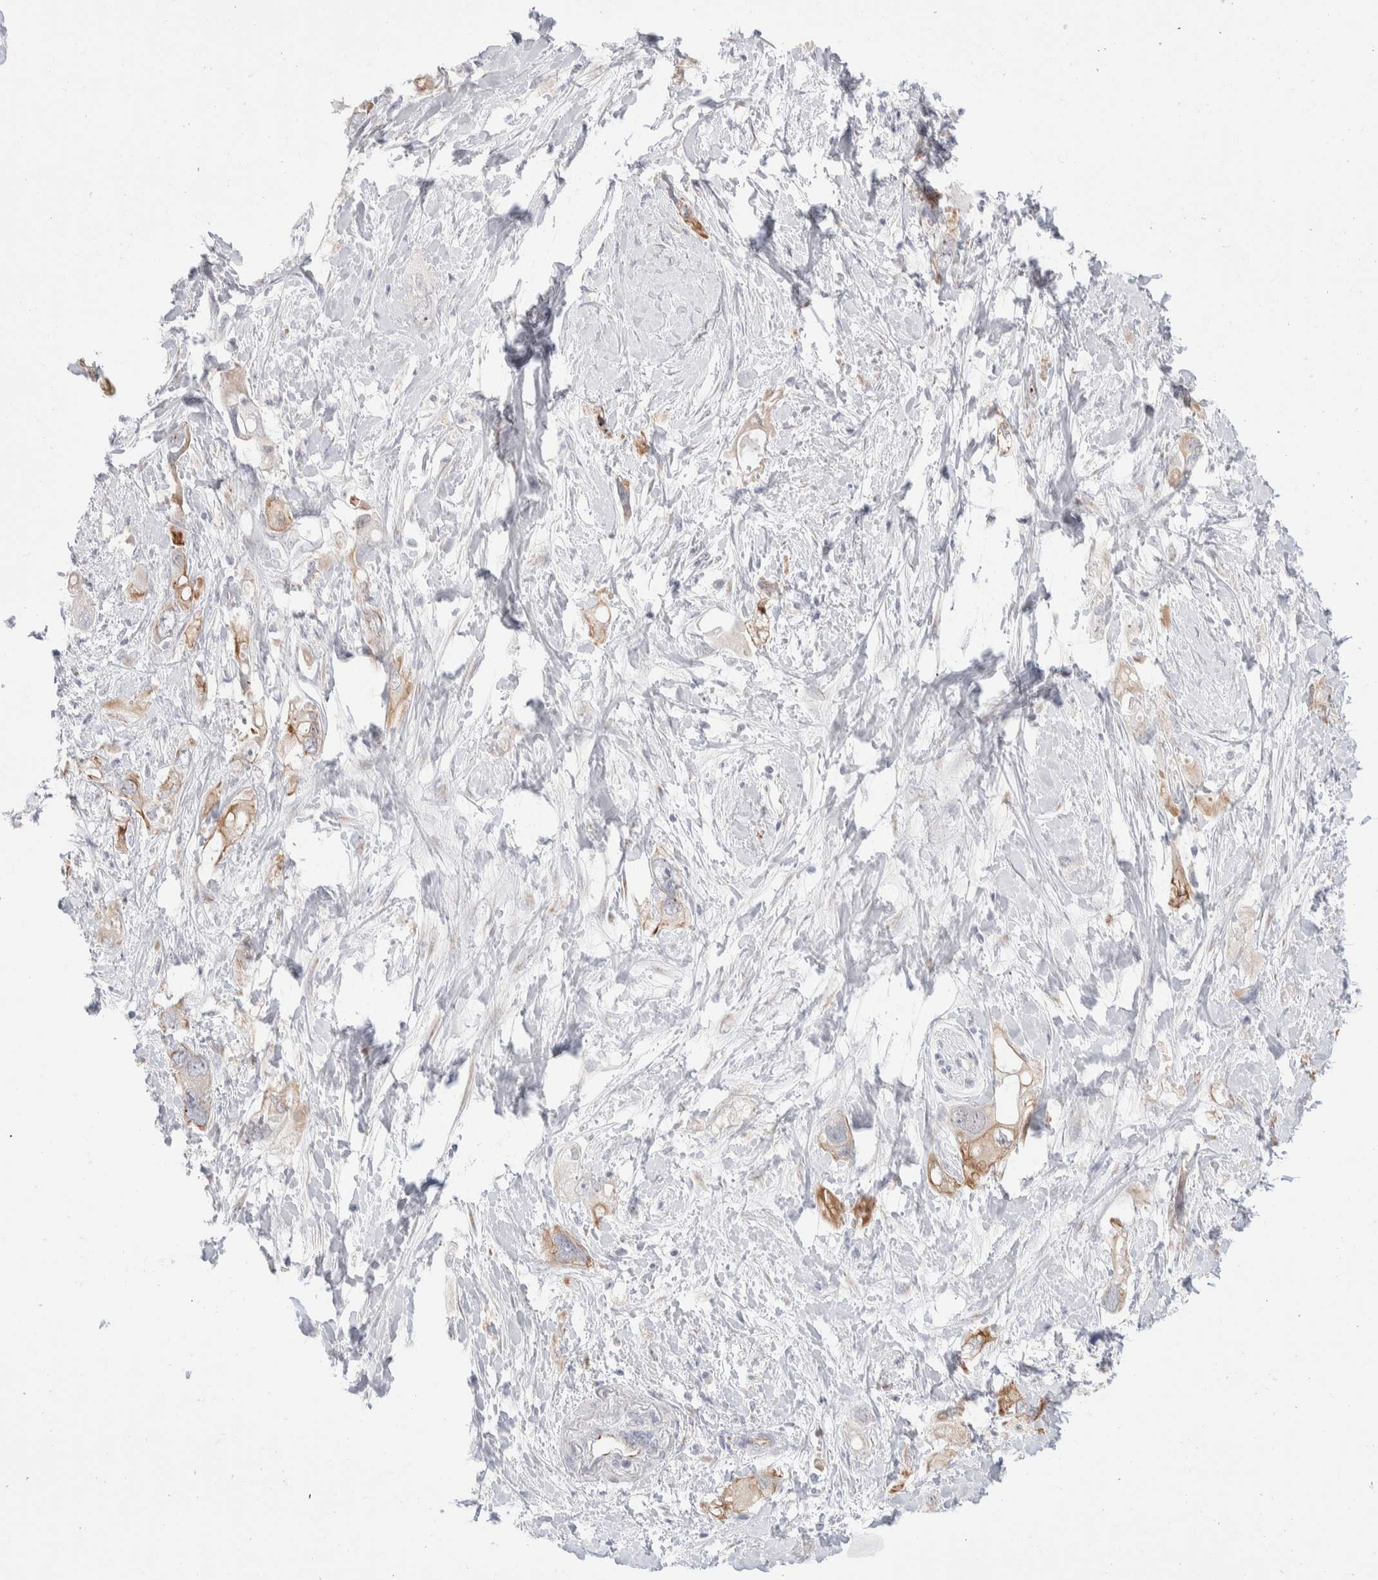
{"staining": {"intensity": "moderate", "quantity": "<25%", "location": "cytoplasmic/membranous"}, "tissue": "pancreatic cancer", "cell_type": "Tumor cells", "image_type": "cancer", "snomed": [{"axis": "morphology", "description": "Adenocarcinoma, NOS"}, {"axis": "topography", "description": "Pancreas"}], "caption": "A micrograph of pancreatic cancer stained for a protein exhibits moderate cytoplasmic/membranous brown staining in tumor cells.", "gene": "C1orf112", "patient": {"sex": "female", "age": 56}}